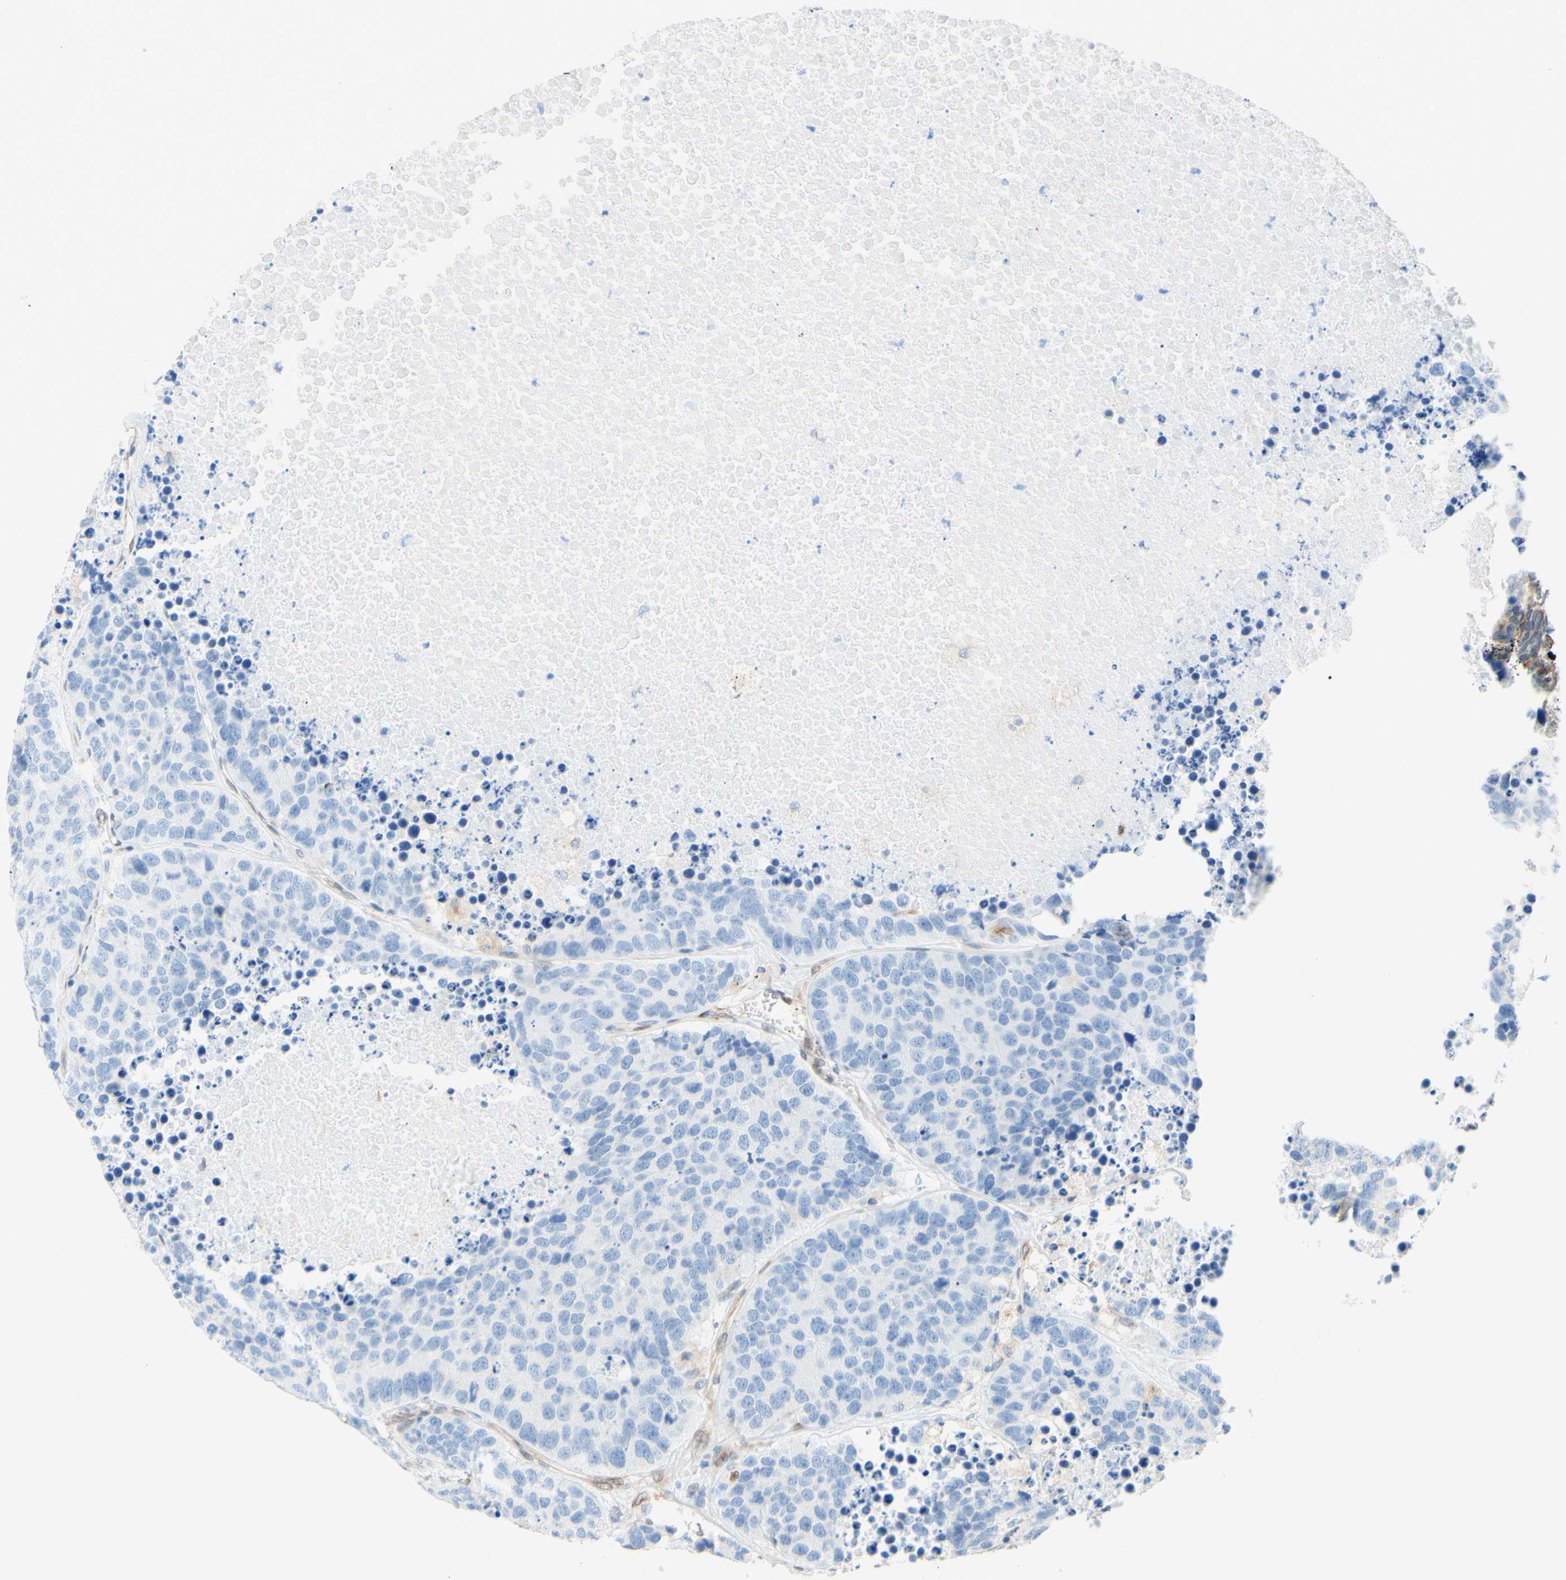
{"staining": {"intensity": "negative", "quantity": "none", "location": "none"}, "tissue": "carcinoid", "cell_type": "Tumor cells", "image_type": "cancer", "snomed": [{"axis": "morphology", "description": "Carcinoid, malignant, NOS"}, {"axis": "topography", "description": "Lung"}], "caption": "This is a image of immunohistochemistry (IHC) staining of carcinoid, which shows no positivity in tumor cells.", "gene": "ENDOD1", "patient": {"sex": "male", "age": 60}}